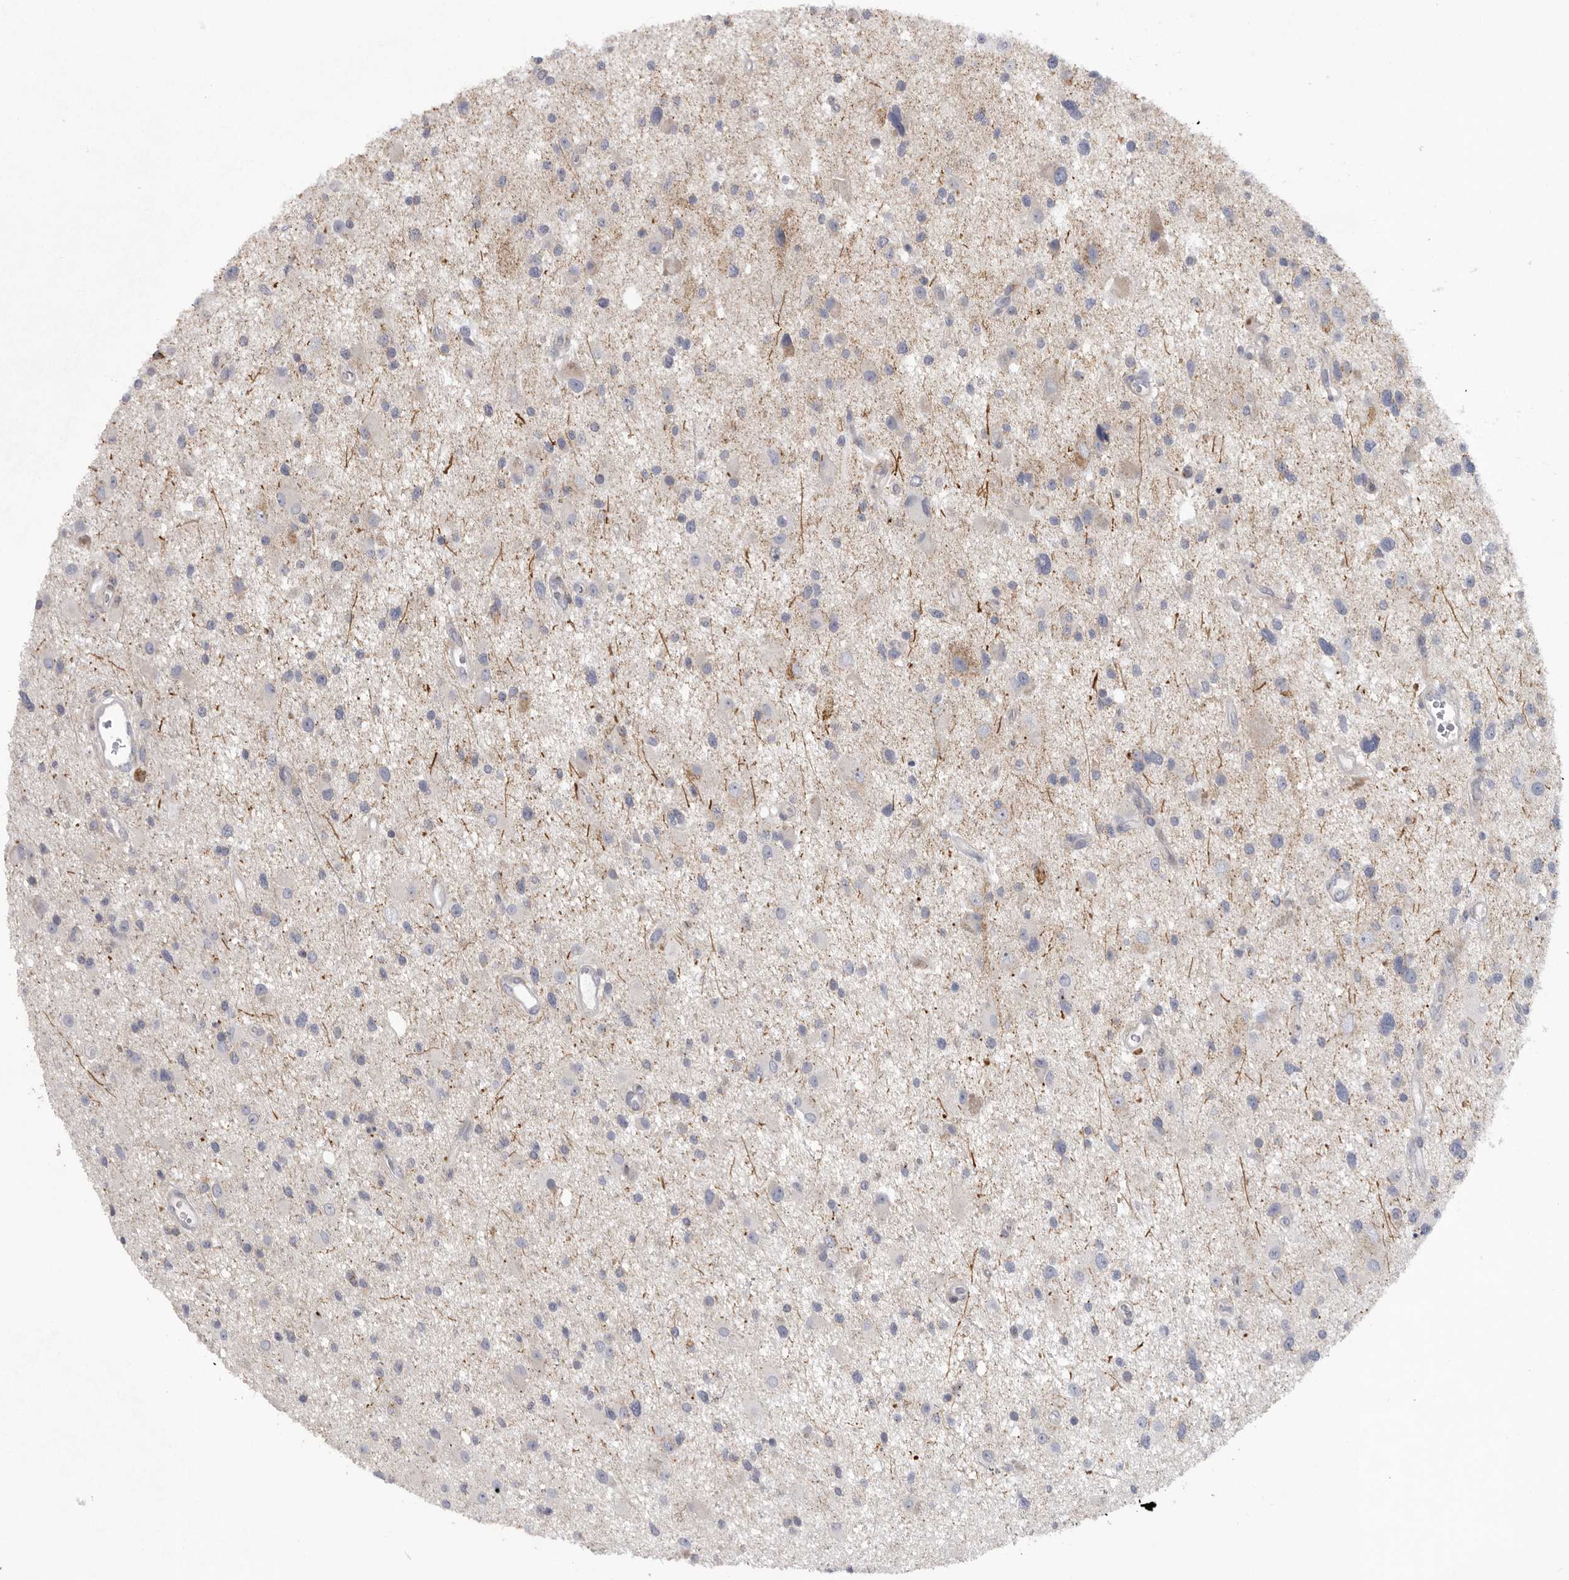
{"staining": {"intensity": "negative", "quantity": "none", "location": "none"}, "tissue": "glioma", "cell_type": "Tumor cells", "image_type": "cancer", "snomed": [{"axis": "morphology", "description": "Glioma, malignant, High grade"}, {"axis": "topography", "description": "Brain"}], "caption": "Immunohistochemical staining of malignant glioma (high-grade) demonstrates no significant staining in tumor cells. Nuclei are stained in blue.", "gene": "USP24", "patient": {"sex": "male", "age": 33}}